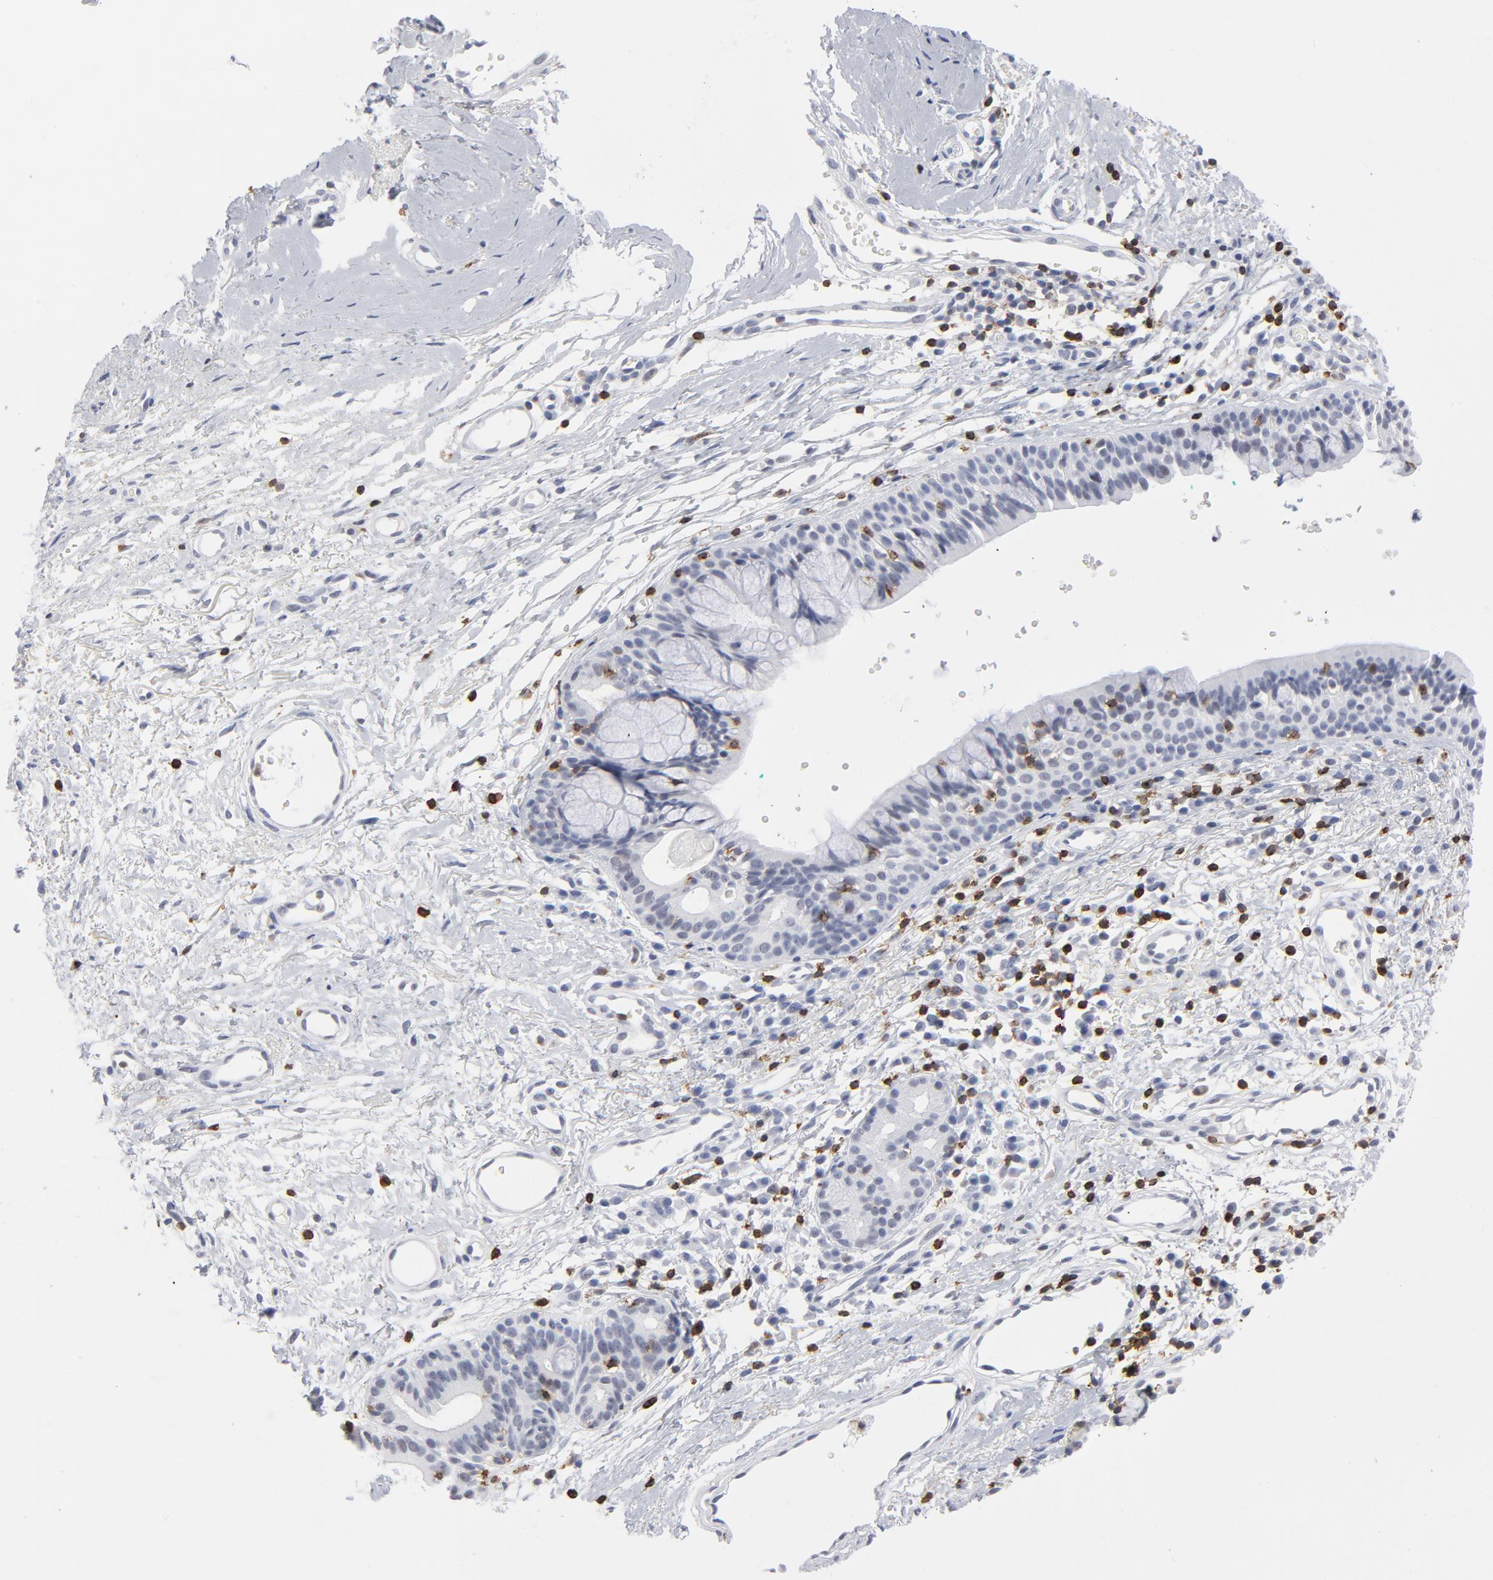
{"staining": {"intensity": "negative", "quantity": "none", "location": "none"}, "tissue": "nasopharynx", "cell_type": "Respiratory epithelial cells", "image_type": "normal", "snomed": [{"axis": "morphology", "description": "Normal tissue, NOS"}, {"axis": "morphology", "description": "Basal cell carcinoma"}, {"axis": "topography", "description": "Cartilage tissue"}, {"axis": "topography", "description": "Nasopharynx"}, {"axis": "topography", "description": "Oral tissue"}], "caption": "An image of nasopharynx stained for a protein shows no brown staining in respiratory epithelial cells.", "gene": "CD2", "patient": {"sex": "female", "age": 77}}